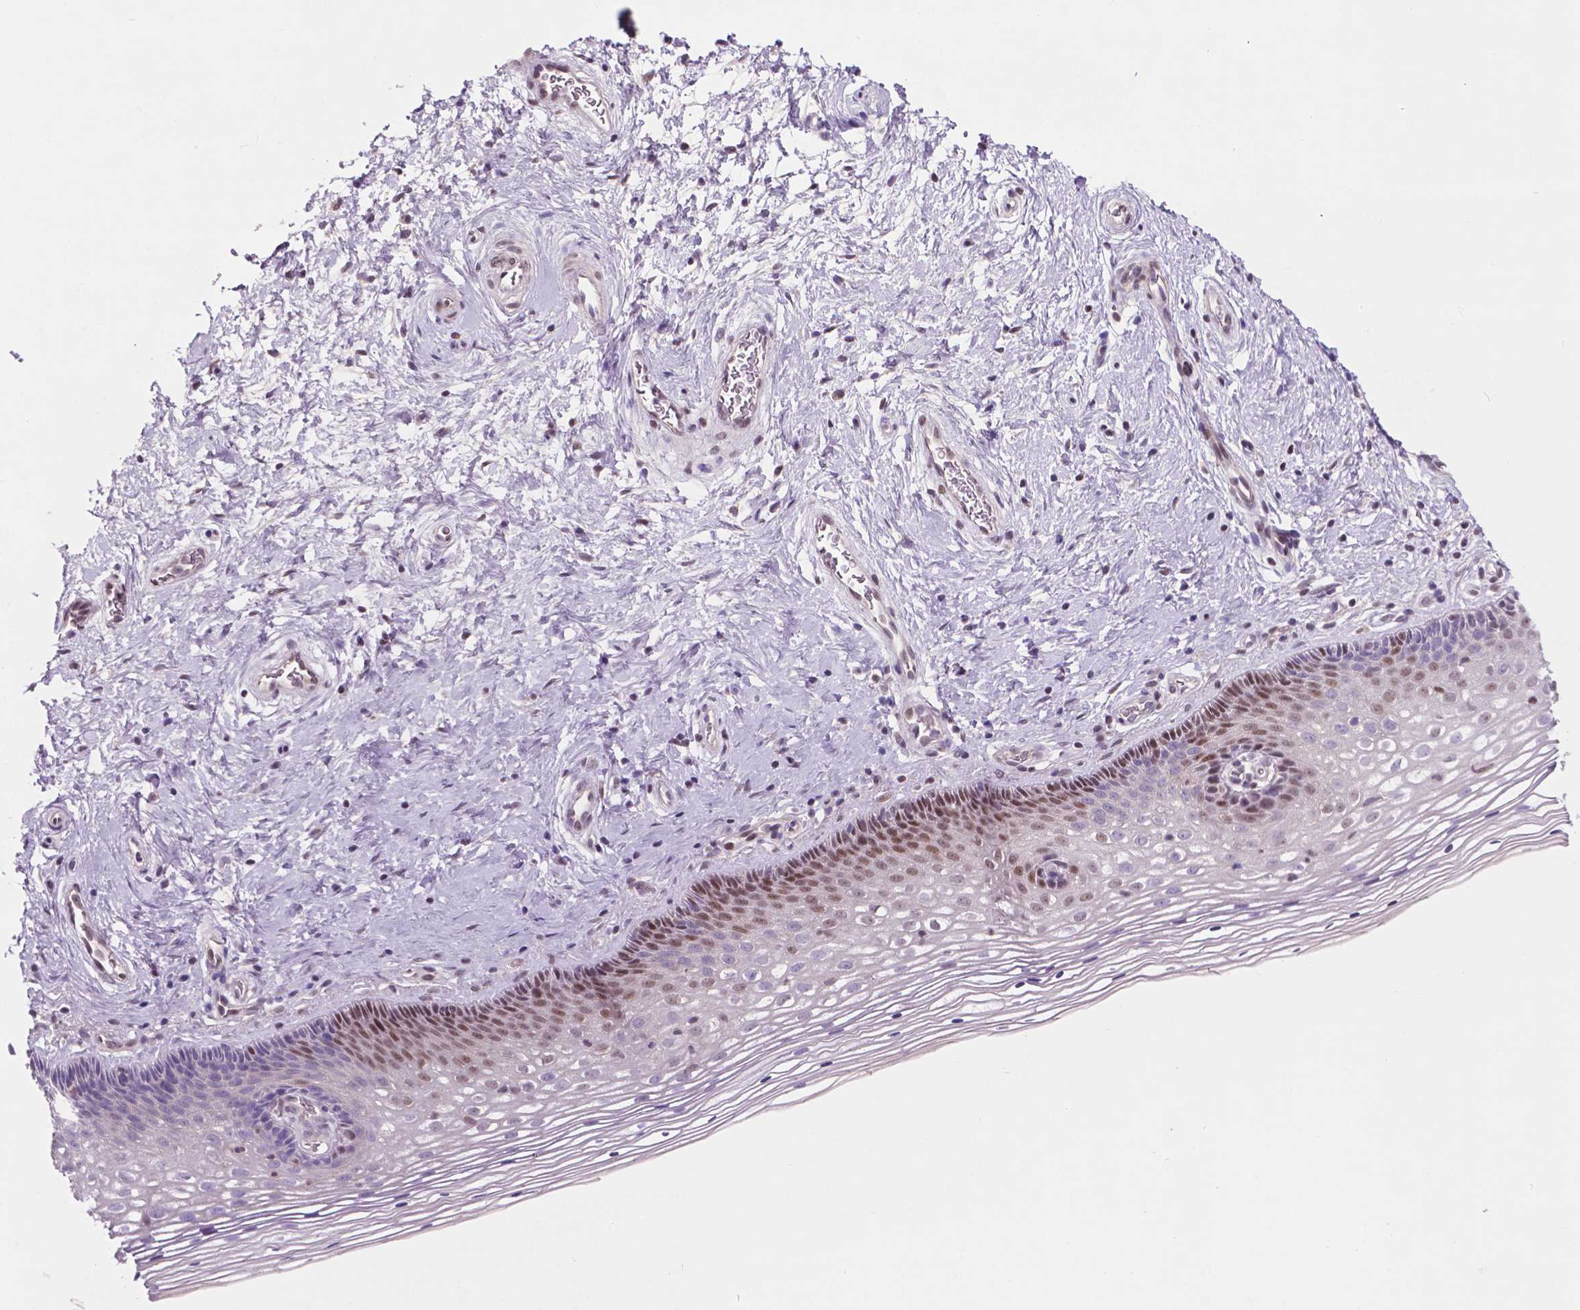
{"staining": {"intensity": "negative", "quantity": "none", "location": "none"}, "tissue": "cervix", "cell_type": "Glandular cells", "image_type": "normal", "snomed": [{"axis": "morphology", "description": "Normal tissue, NOS"}, {"axis": "topography", "description": "Cervix"}], "caption": "Cervix was stained to show a protein in brown. There is no significant expression in glandular cells. (DAB immunohistochemistry (IHC), high magnification).", "gene": "FAM50B", "patient": {"sex": "female", "age": 34}}